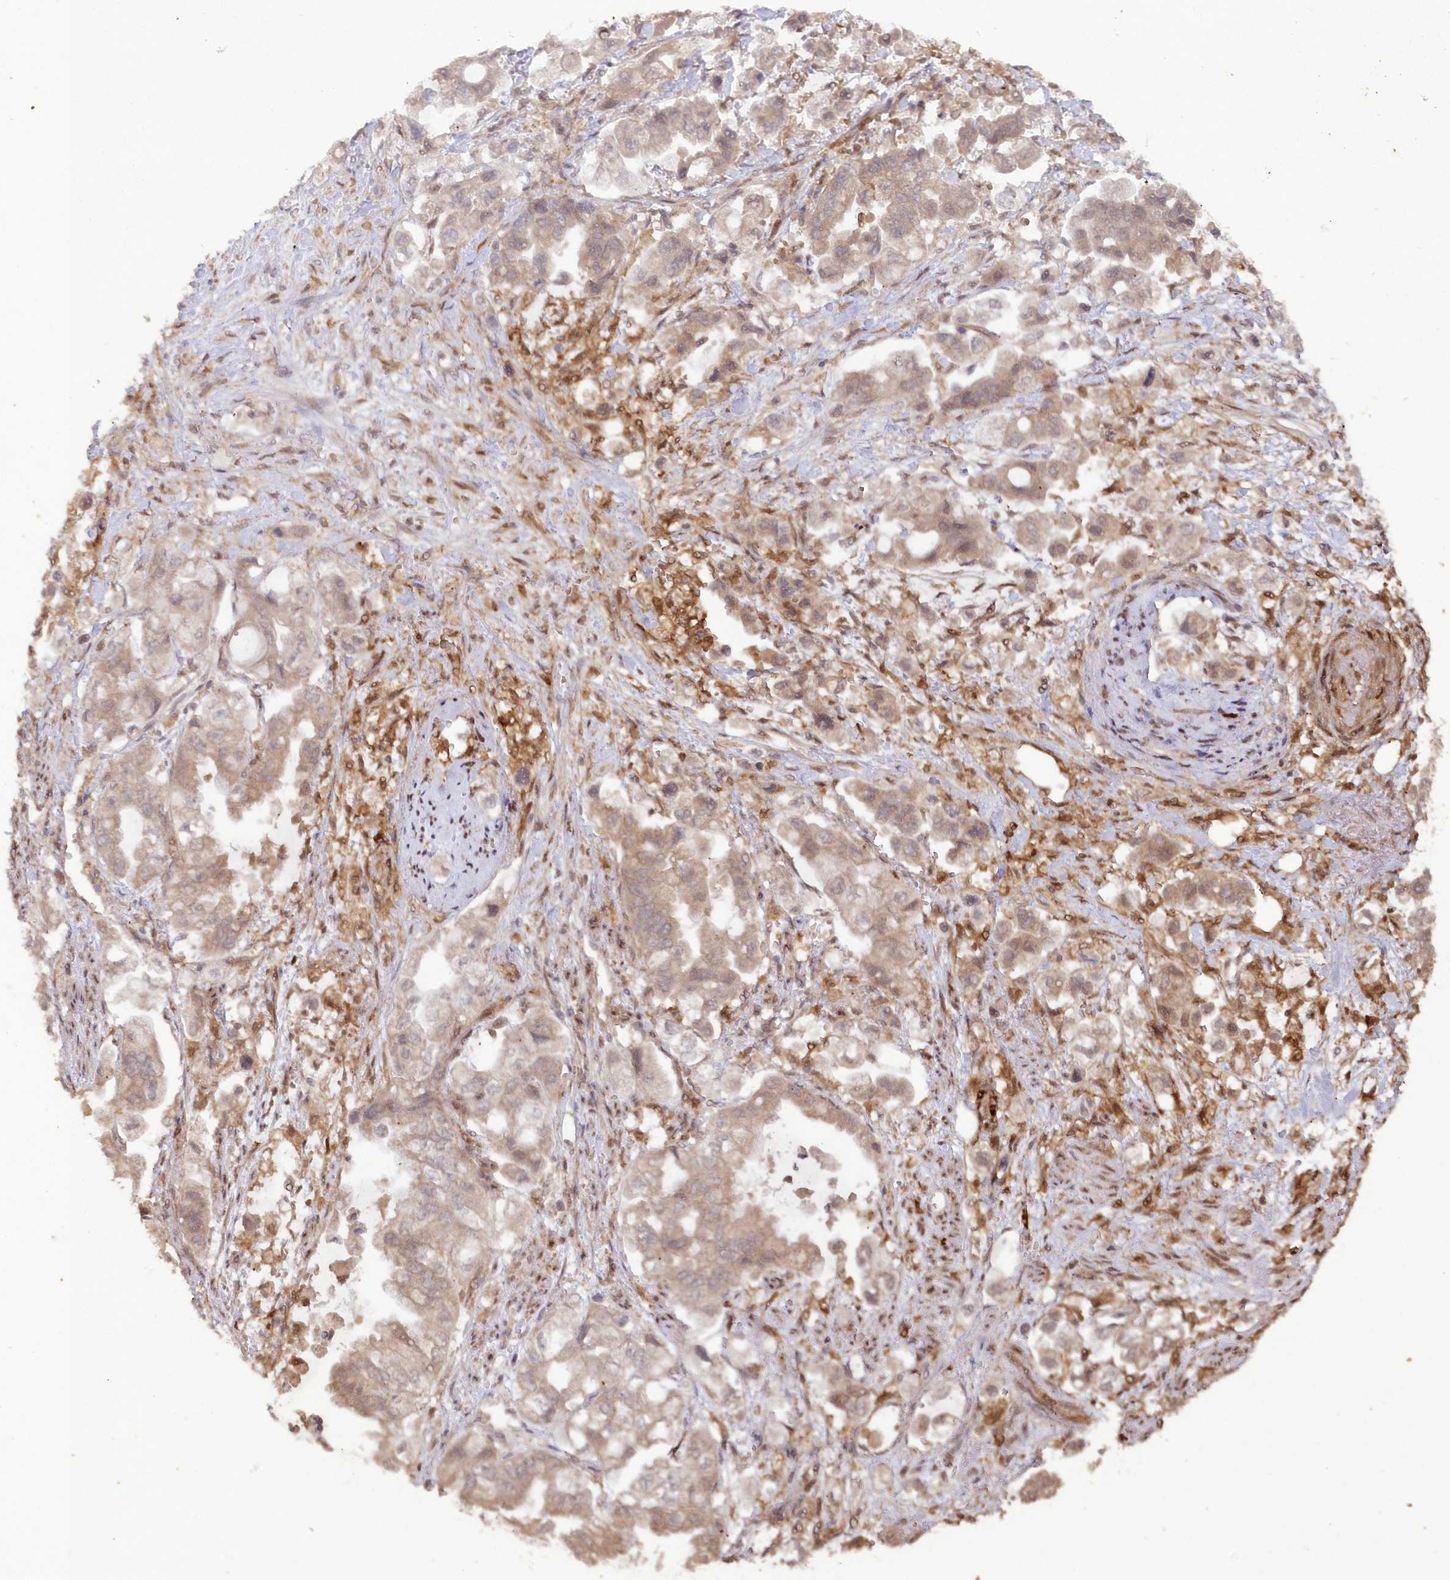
{"staining": {"intensity": "weak", "quantity": ">75%", "location": "cytoplasmic/membranous"}, "tissue": "stomach cancer", "cell_type": "Tumor cells", "image_type": "cancer", "snomed": [{"axis": "morphology", "description": "Adenocarcinoma, NOS"}, {"axis": "topography", "description": "Stomach"}], "caption": "Protein analysis of stomach cancer tissue exhibits weak cytoplasmic/membranous staining in approximately >75% of tumor cells.", "gene": "GBE1", "patient": {"sex": "male", "age": 62}}